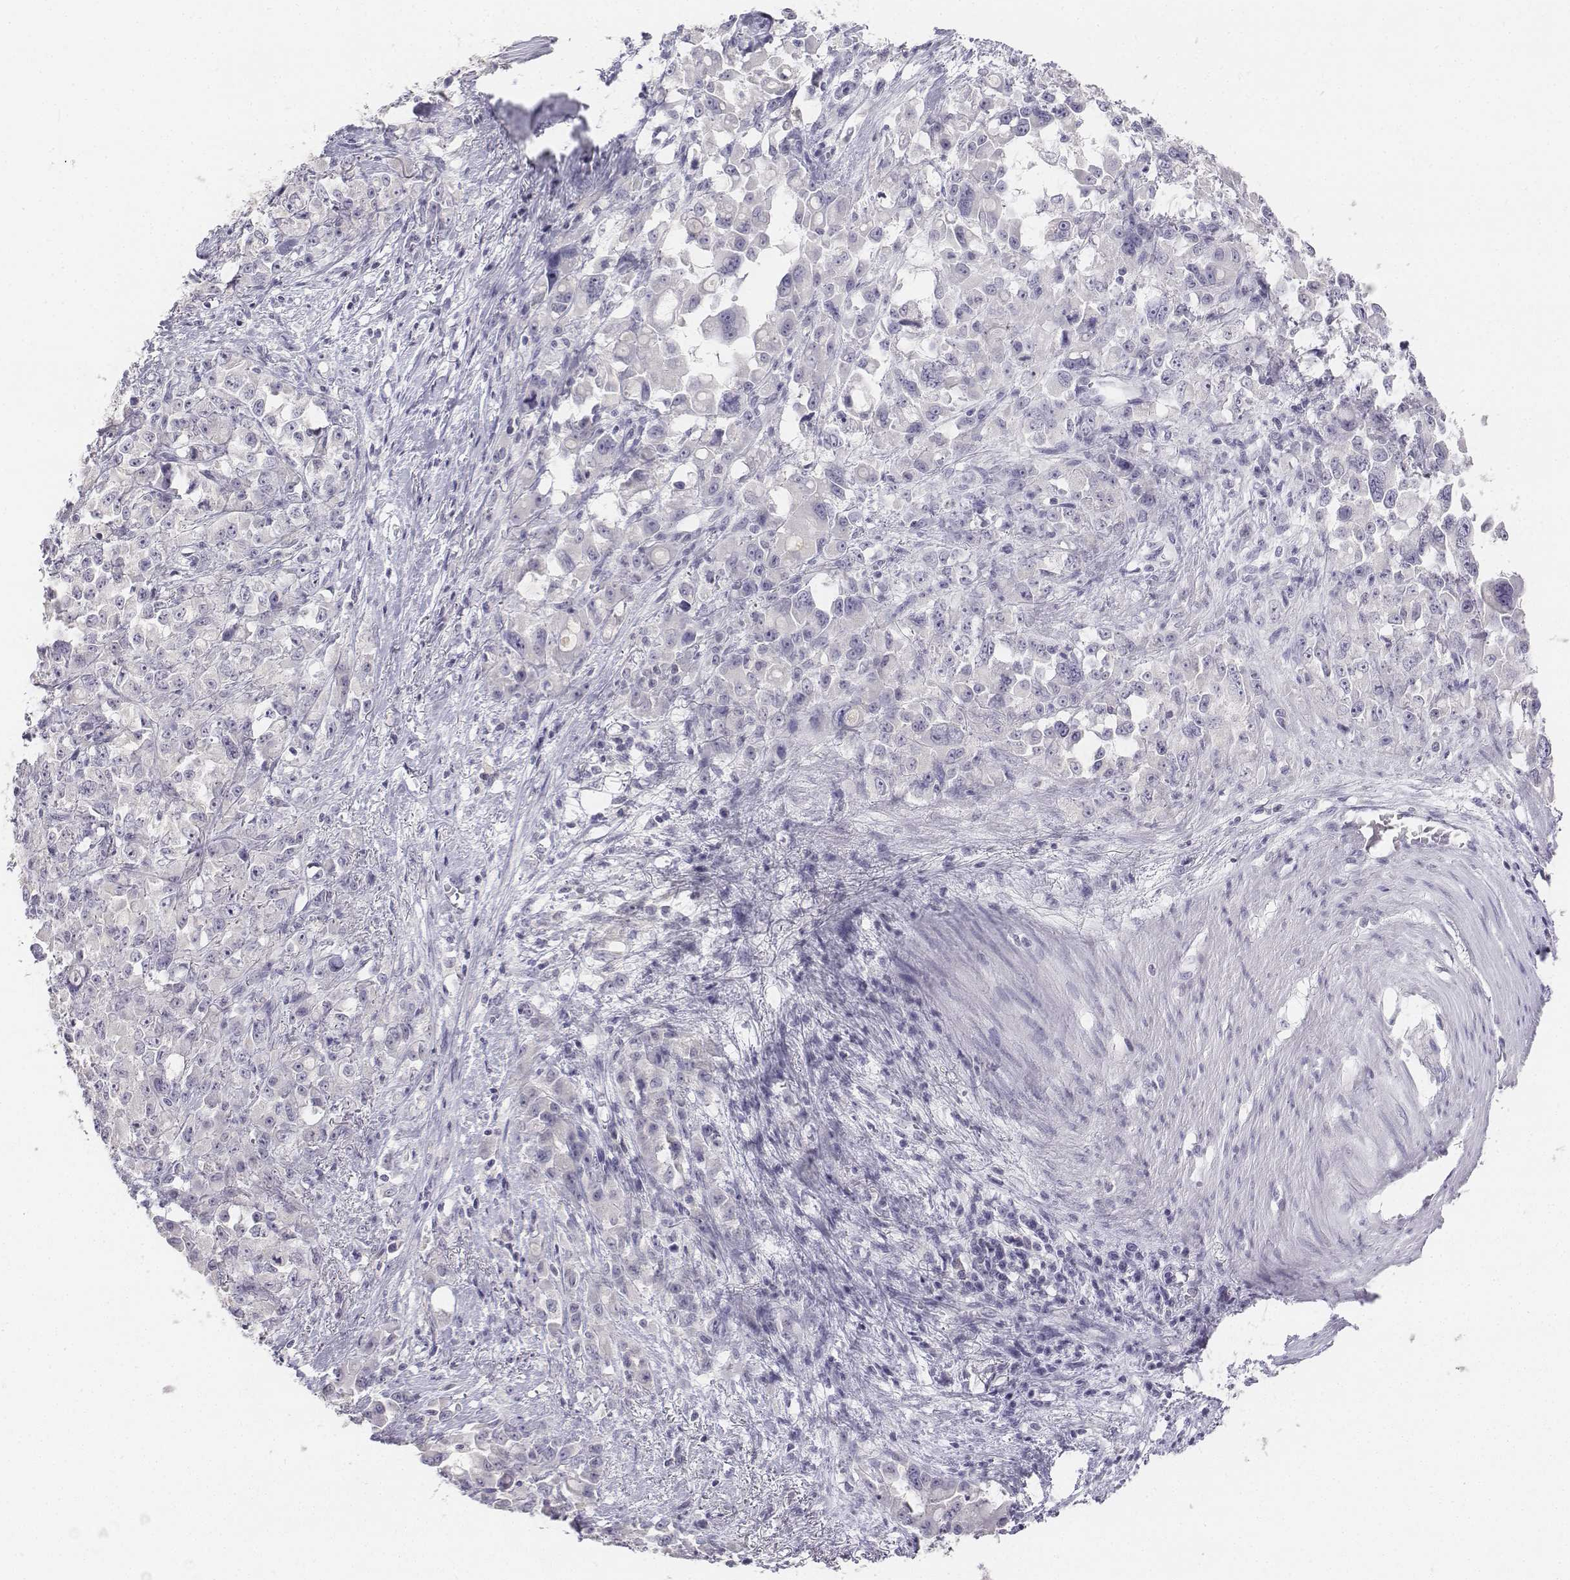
{"staining": {"intensity": "negative", "quantity": "none", "location": "none"}, "tissue": "stomach cancer", "cell_type": "Tumor cells", "image_type": "cancer", "snomed": [{"axis": "morphology", "description": "Adenocarcinoma, NOS"}, {"axis": "topography", "description": "Stomach"}], "caption": "DAB immunohistochemical staining of stomach cancer (adenocarcinoma) reveals no significant staining in tumor cells.", "gene": "UCN2", "patient": {"sex": "female", "age": 76}}